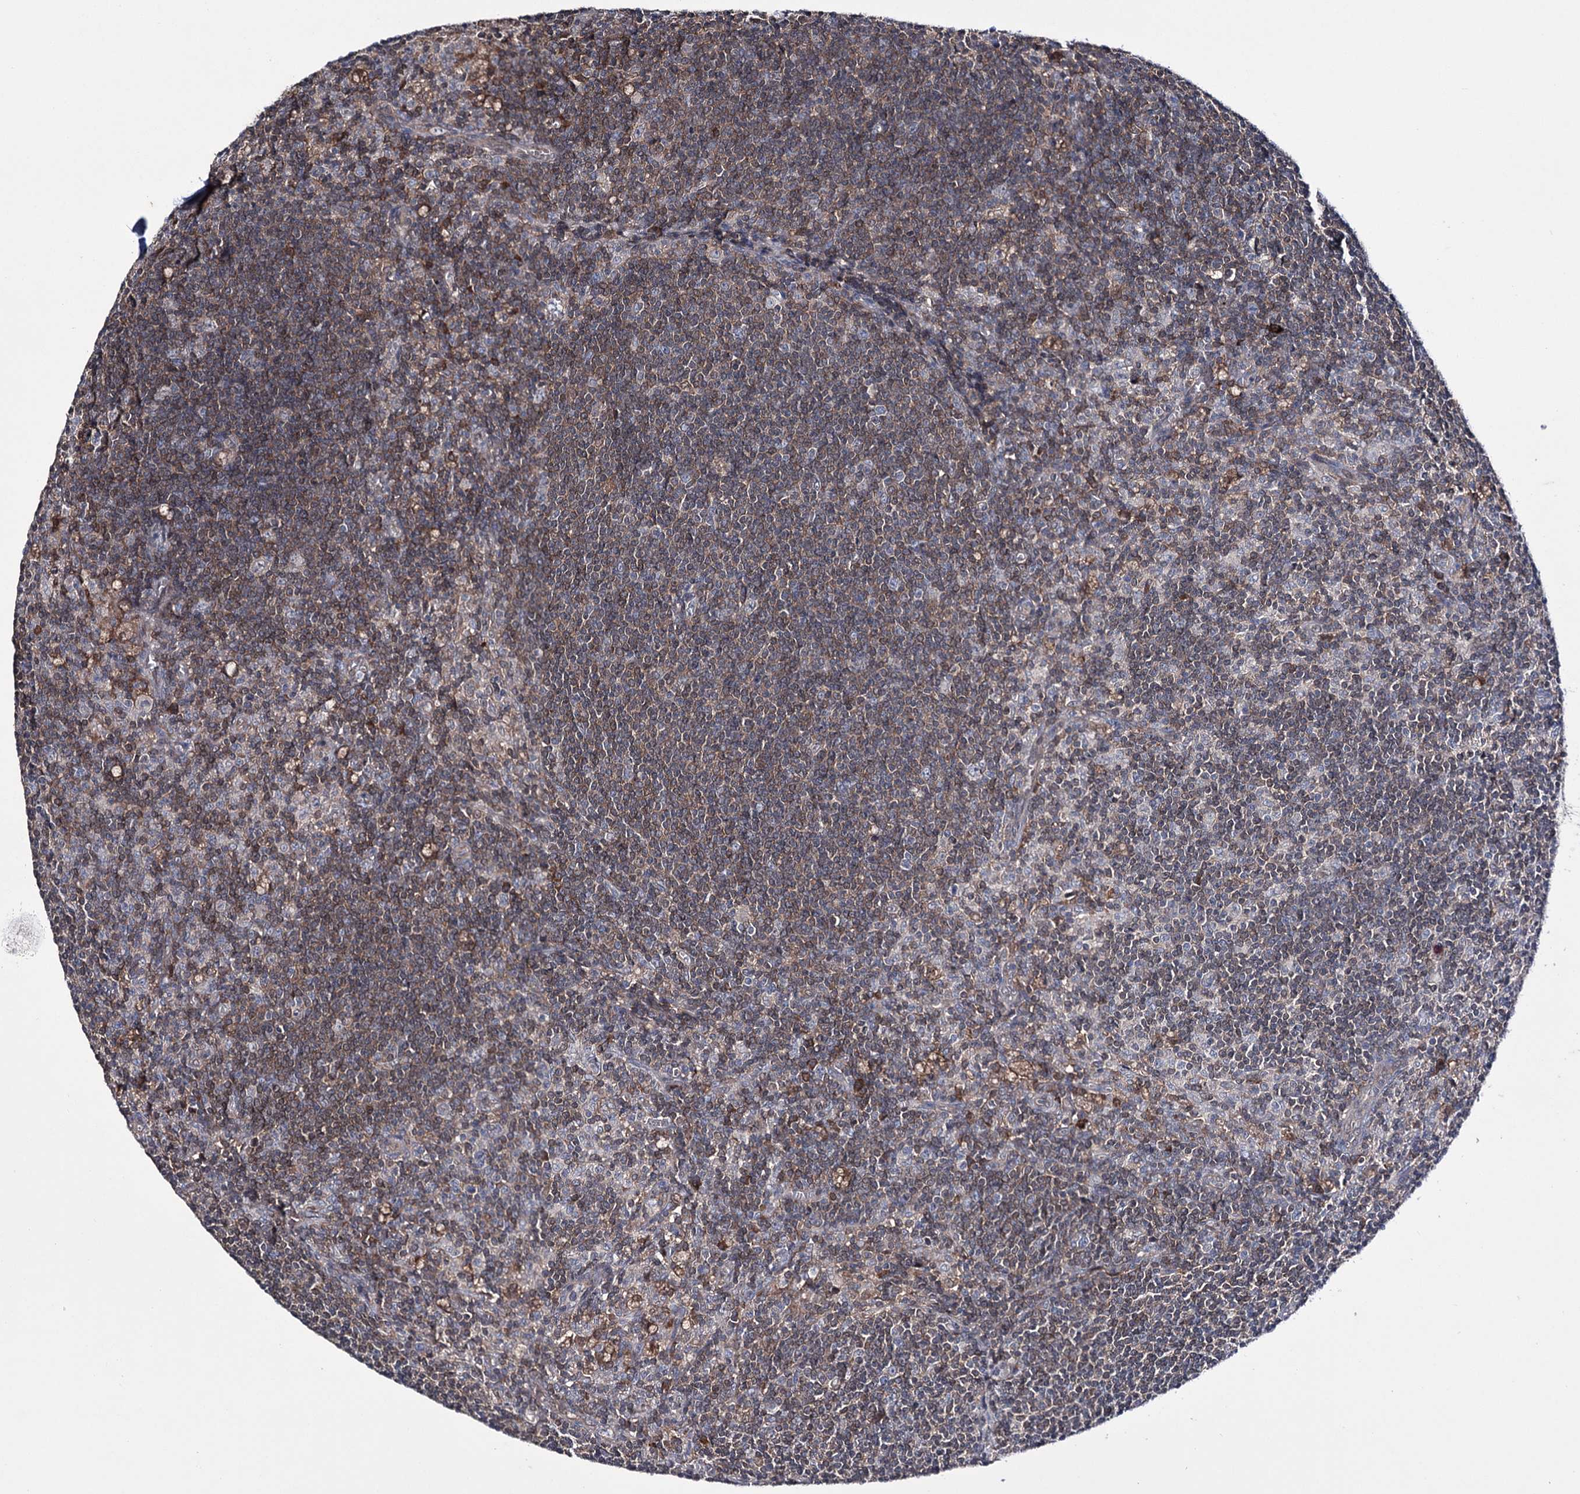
{"staining": {"intensity": "moderate", "quantity": "<25%", "location": "cytoplasmic/membranous"}, "tissue": "lymph node", "cell_type": "Germinal center cells", "image_type": "normal", "snomed": [{"axis": "morphology", "description": "Normal tissue, NOS"}, {"axis": "topography", "description": "Lymph node"}], "caption": "IHC histopathology image of normal human lymph node stained for a protein (brown), which demonstrates low levels of moderate cytoplasmic/membranous expression in about <25% of germinal center cells.", "gene": "PTER", "patient": {"sex": "male", "age": 69}}